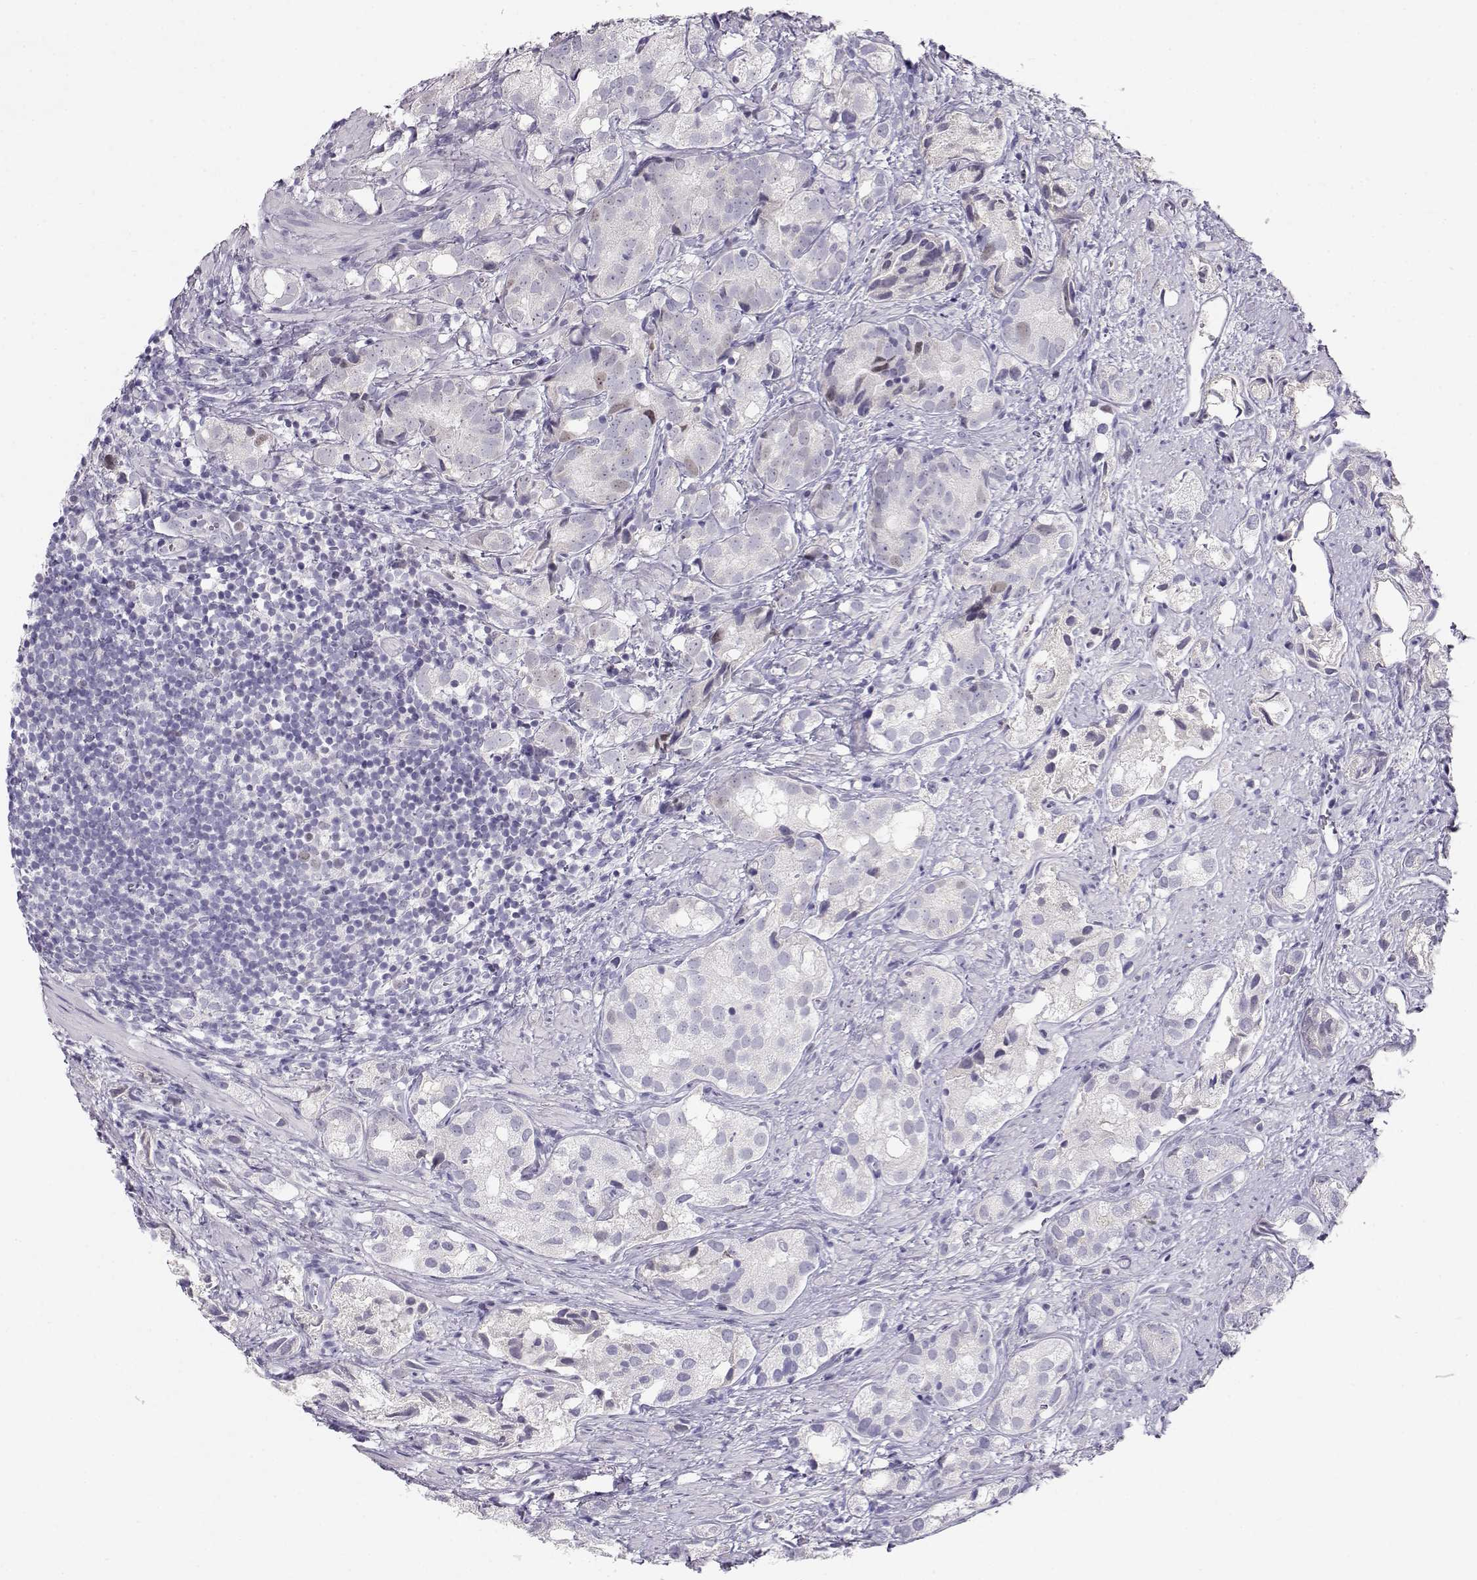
{"staining": {"intensity": "negative", "quantity": "none", "location": "none"}, "tissue": "prostate cancer", "cell_type": "Tumor cells", "image_type": "cancer", "snomed": [{"axis": "morphology", "description": "Adenocarcinoma, High grade"}, {"axis": "topography", "description": "Prostate"}], "caption": "The histopathology image shows no significant positivity in tumor cells of prostate cancer (adenocarcinoma (high-grade)). (Stains: DAB immunohistochemistry with hematoxylin counter stain, Microscopy: brightfield microscopy at high magnification).", "gene": "OPN5", "patient": {"sex": "male", "age": 82}}